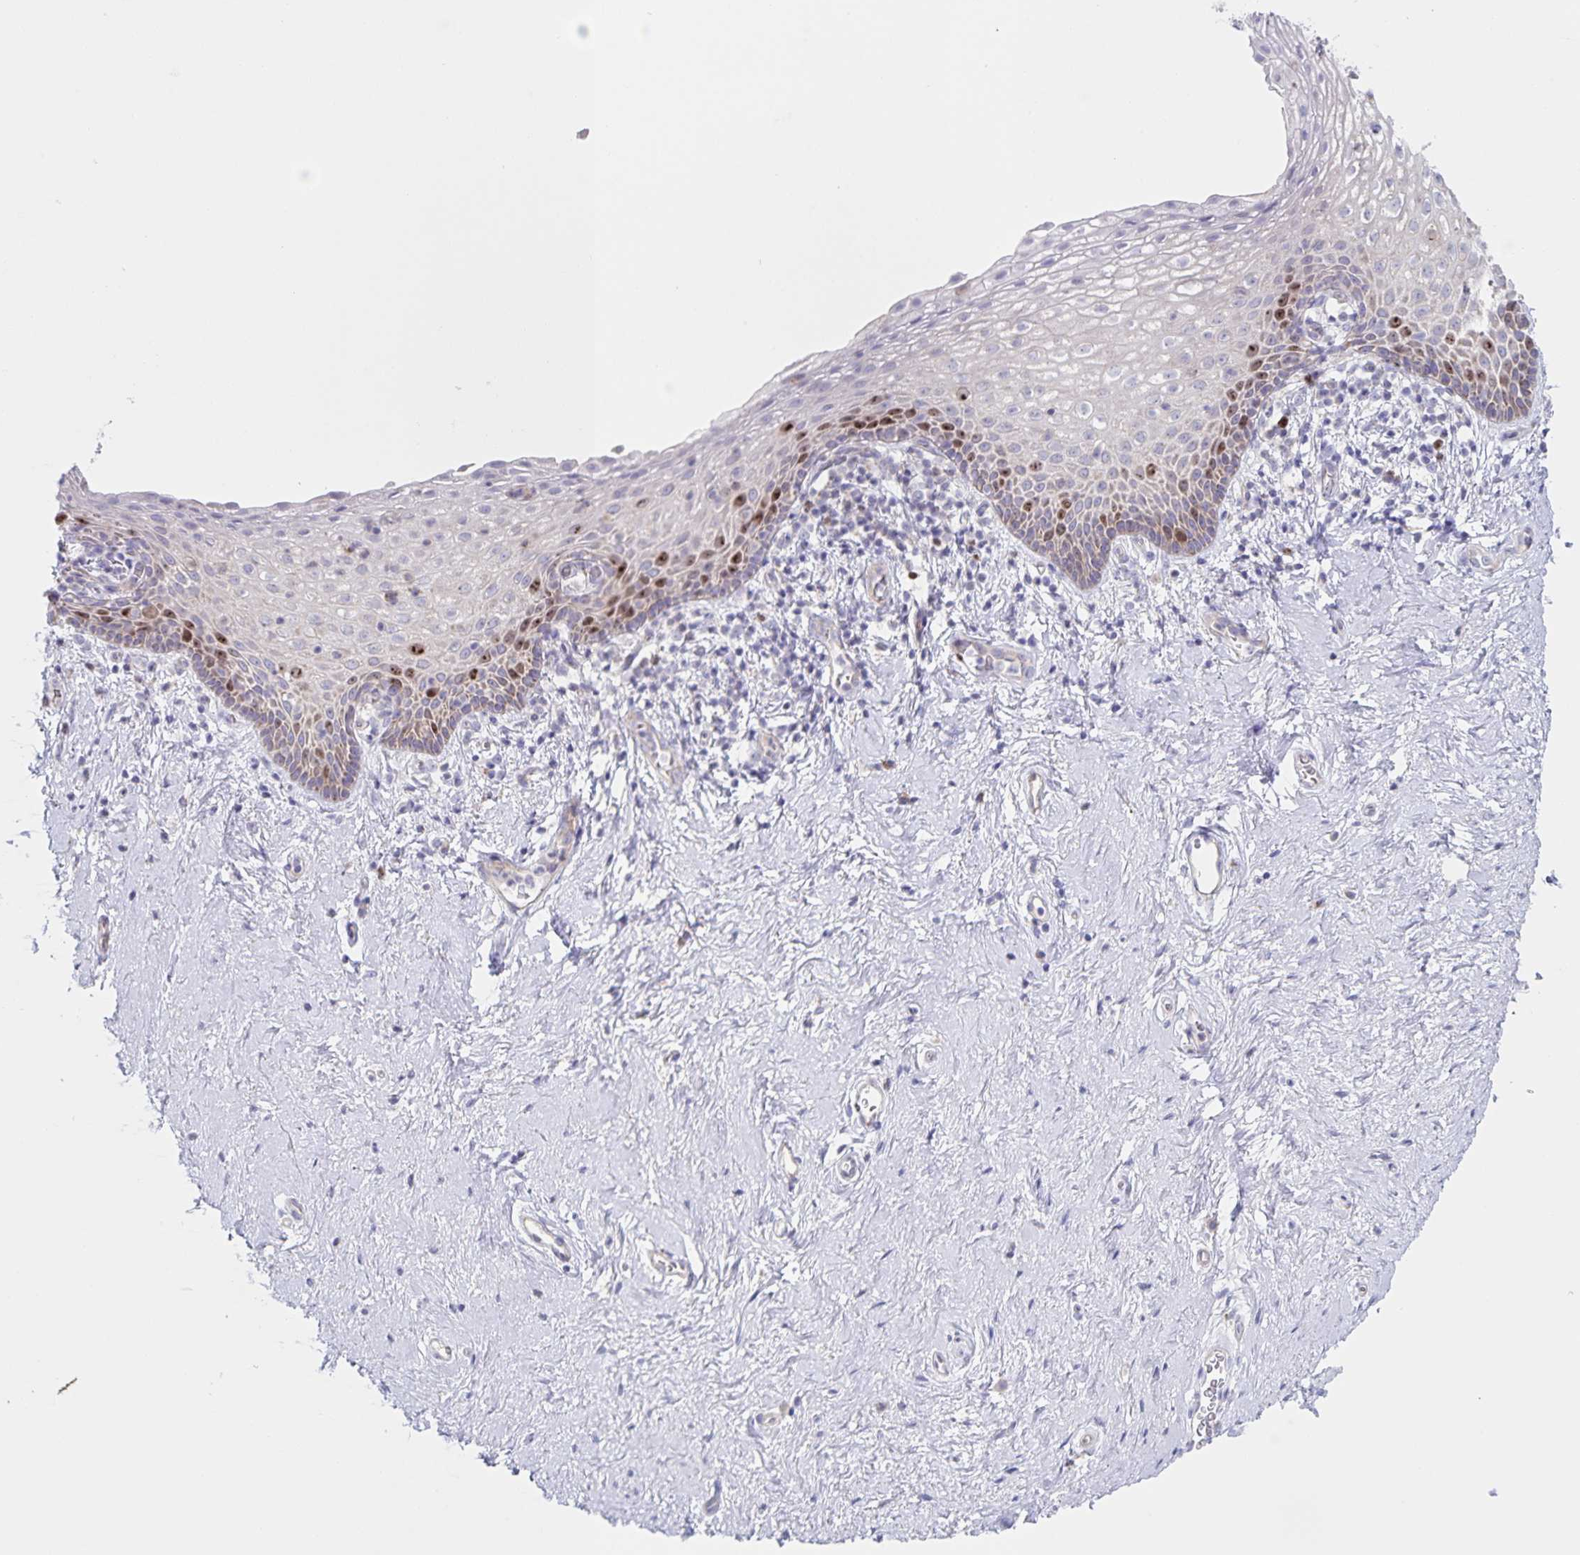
{"staining": {"intensity": "moderate", "quantity": "<25%", "location": "nuclear"}, "tissue": "vagina", "cell_type": "Squamous epithelial cells", "image_type": "normal", "snomed": [{"axis": "morphology", "description": "Normal tissue, NOS"}, {"axis": "topography", "description": "Vagina"}], "caption": "IHC (DAB) staining of normal vagina exhibits moderate nuclear protein expression in approximately <25% of squamous epithelial cells.", "gene": "CENPH", "patient": {"sex": "female", "age": 61}}